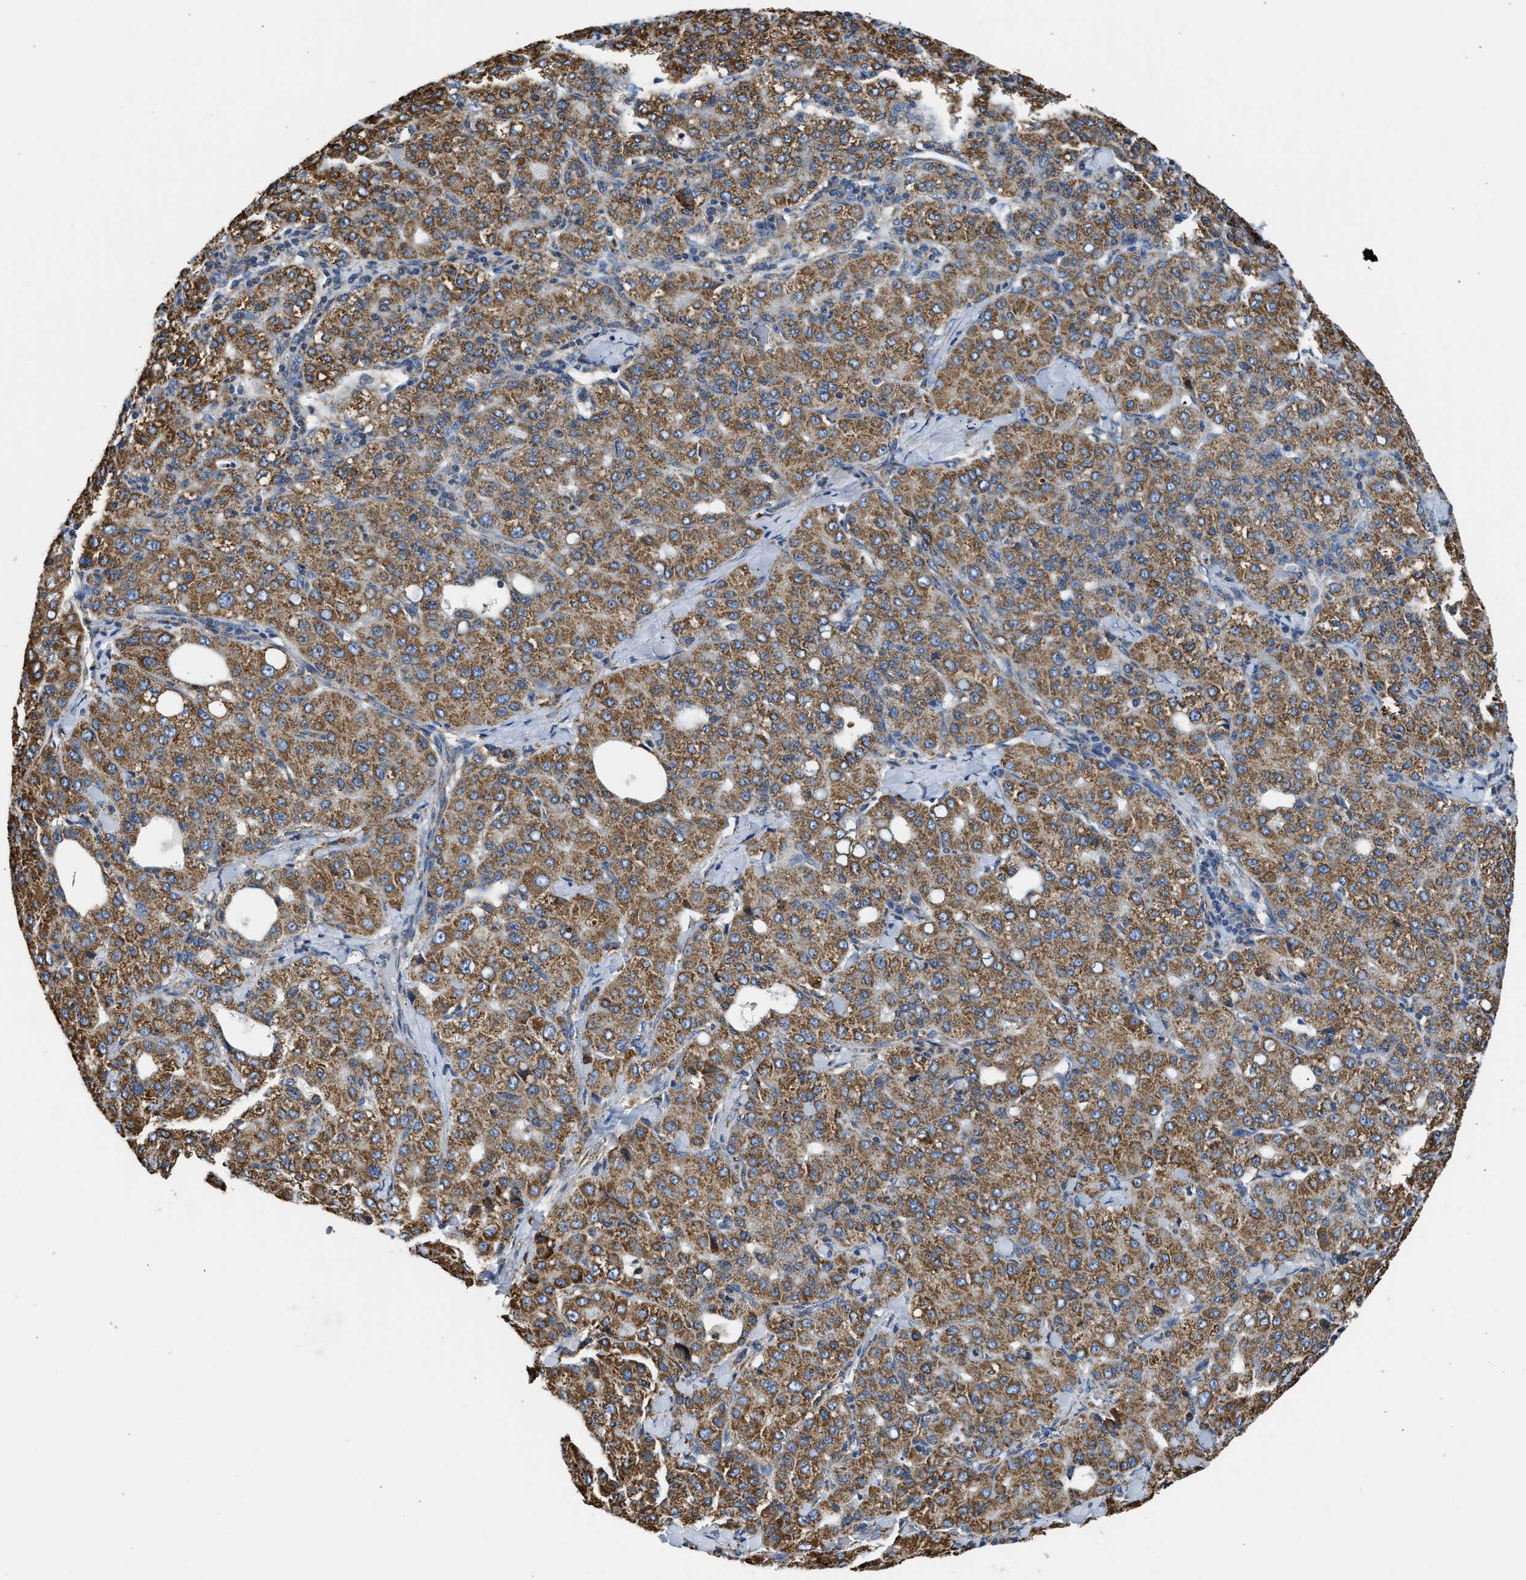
{"staining": {"intensity": "moderate", "quantity": ">75%", "location": "cytoplasmic/membranous"}, "tissue": "liver cancer", "cell_type": "Tumor cells", "image_type": "cancer", "snomed": [{"axis": "morphology", "description": "Carcinoma, Hepatocellular, NOS"}, {"axis": "topography", "description": "Liver"}], "caption": "This micrograph reveals immunohistochemistry (IHC) staining of liver cancer (hepatocellular carcinoma), with medium moderate cytoplasmic/membranous staining in approximately >75% of tumor cells.", "gene": "CYCS", "patient": {"sex": "male", "age": 65}}